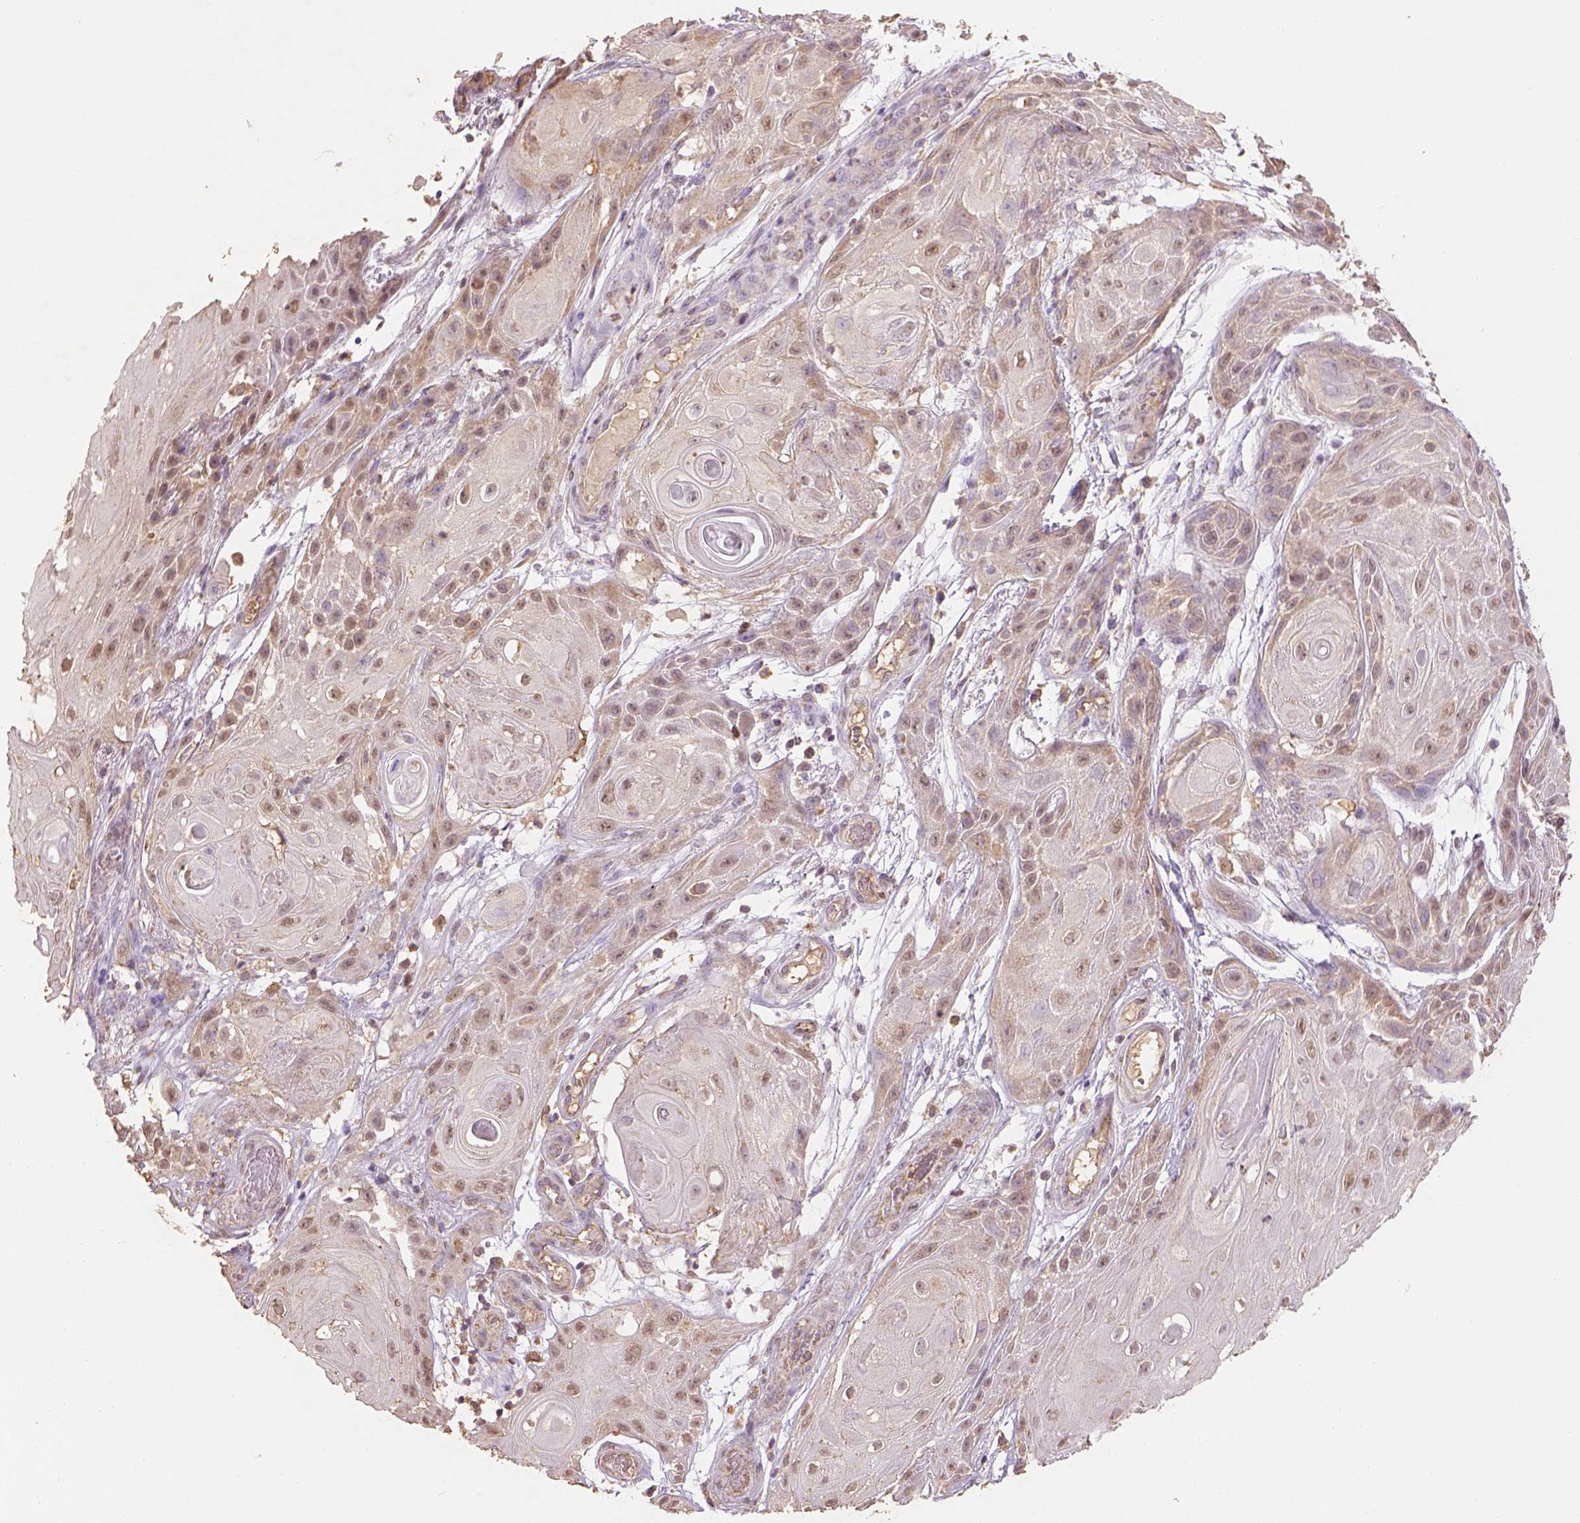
{"staining": {"intensity": "weak", "quantity": ">75%", "location": "cytoplasmic/membranous"}, "tissue": "skin cancer", "cell_type": "Tumor cells", "image_type": "cancer", "snomed": [{"axis": "morphology", "description": "Squamous cell carcinoma, NOS"}, {"axis": "topography", "description": "Skin"}], "caption": "An immunohistochemistry (IHC) micrograph of neoplastic tissue is shown. Protein staining in brown shows weak cytoplasmic/membranous positivity in skin cancer within tumor cells.", "gene": "AP2B1", "patient": {"sex": "male", "age": 62}}